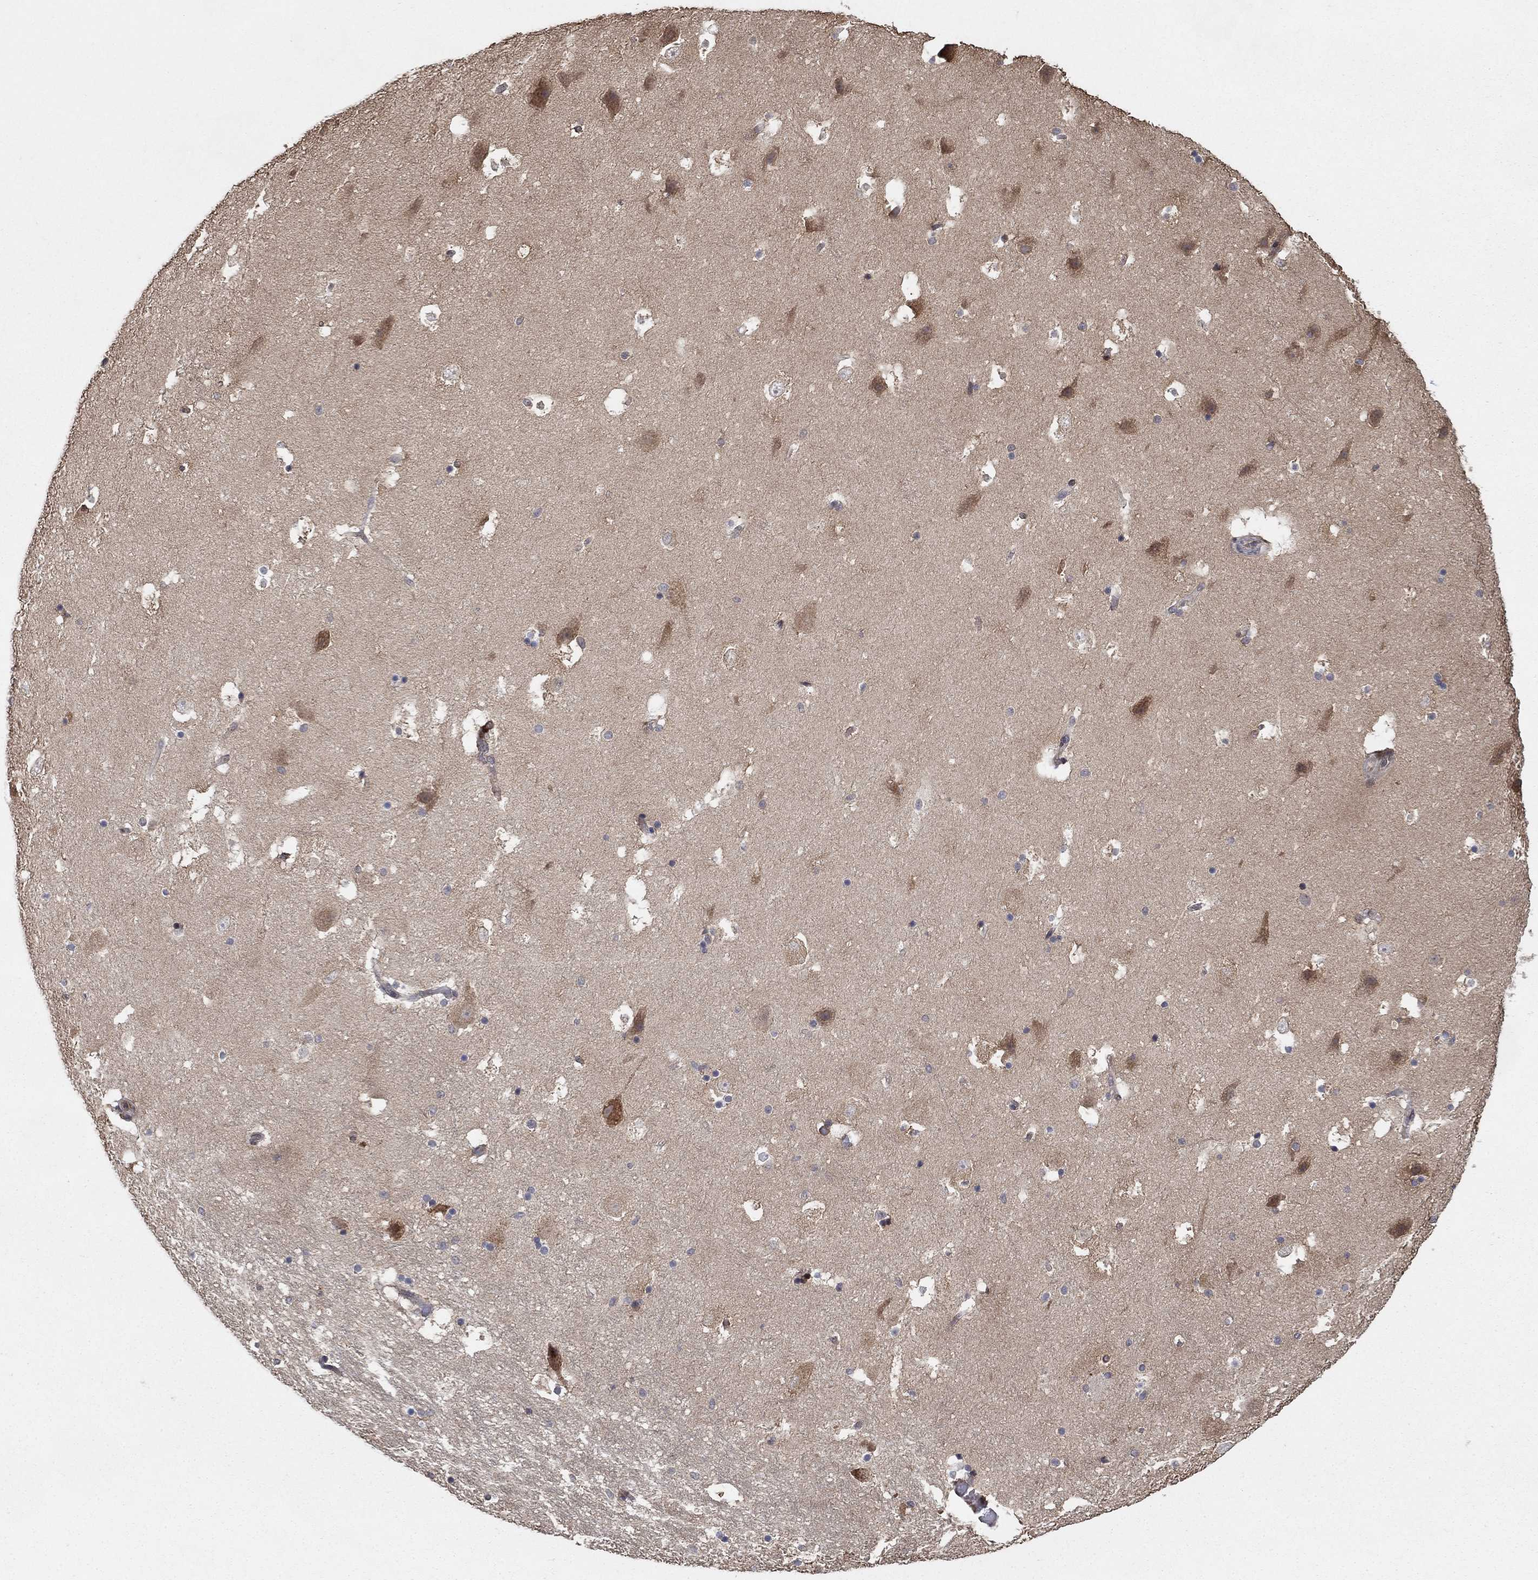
{"staining": {"intensity": "negative", "quantity": "none", "location": "none"}, "tissue": "hippocampus", "cell_type": "Glial cells", "image_type": "normal", "snomed": [{"axis": "morphology", "description": "Normal tissue, NOS"}, {"axis": "topography", "description": "Hippocampus"}], "caption": "IHC of normal human hippocampus reveals no staining in glial cells. (Stains: DAB IHC with hematoxylin counter stain, Microscopy: brightfield microscopy at high magnification).", "gene": "LPCAT4", "patient": {"sex": "male", "age": 51}}